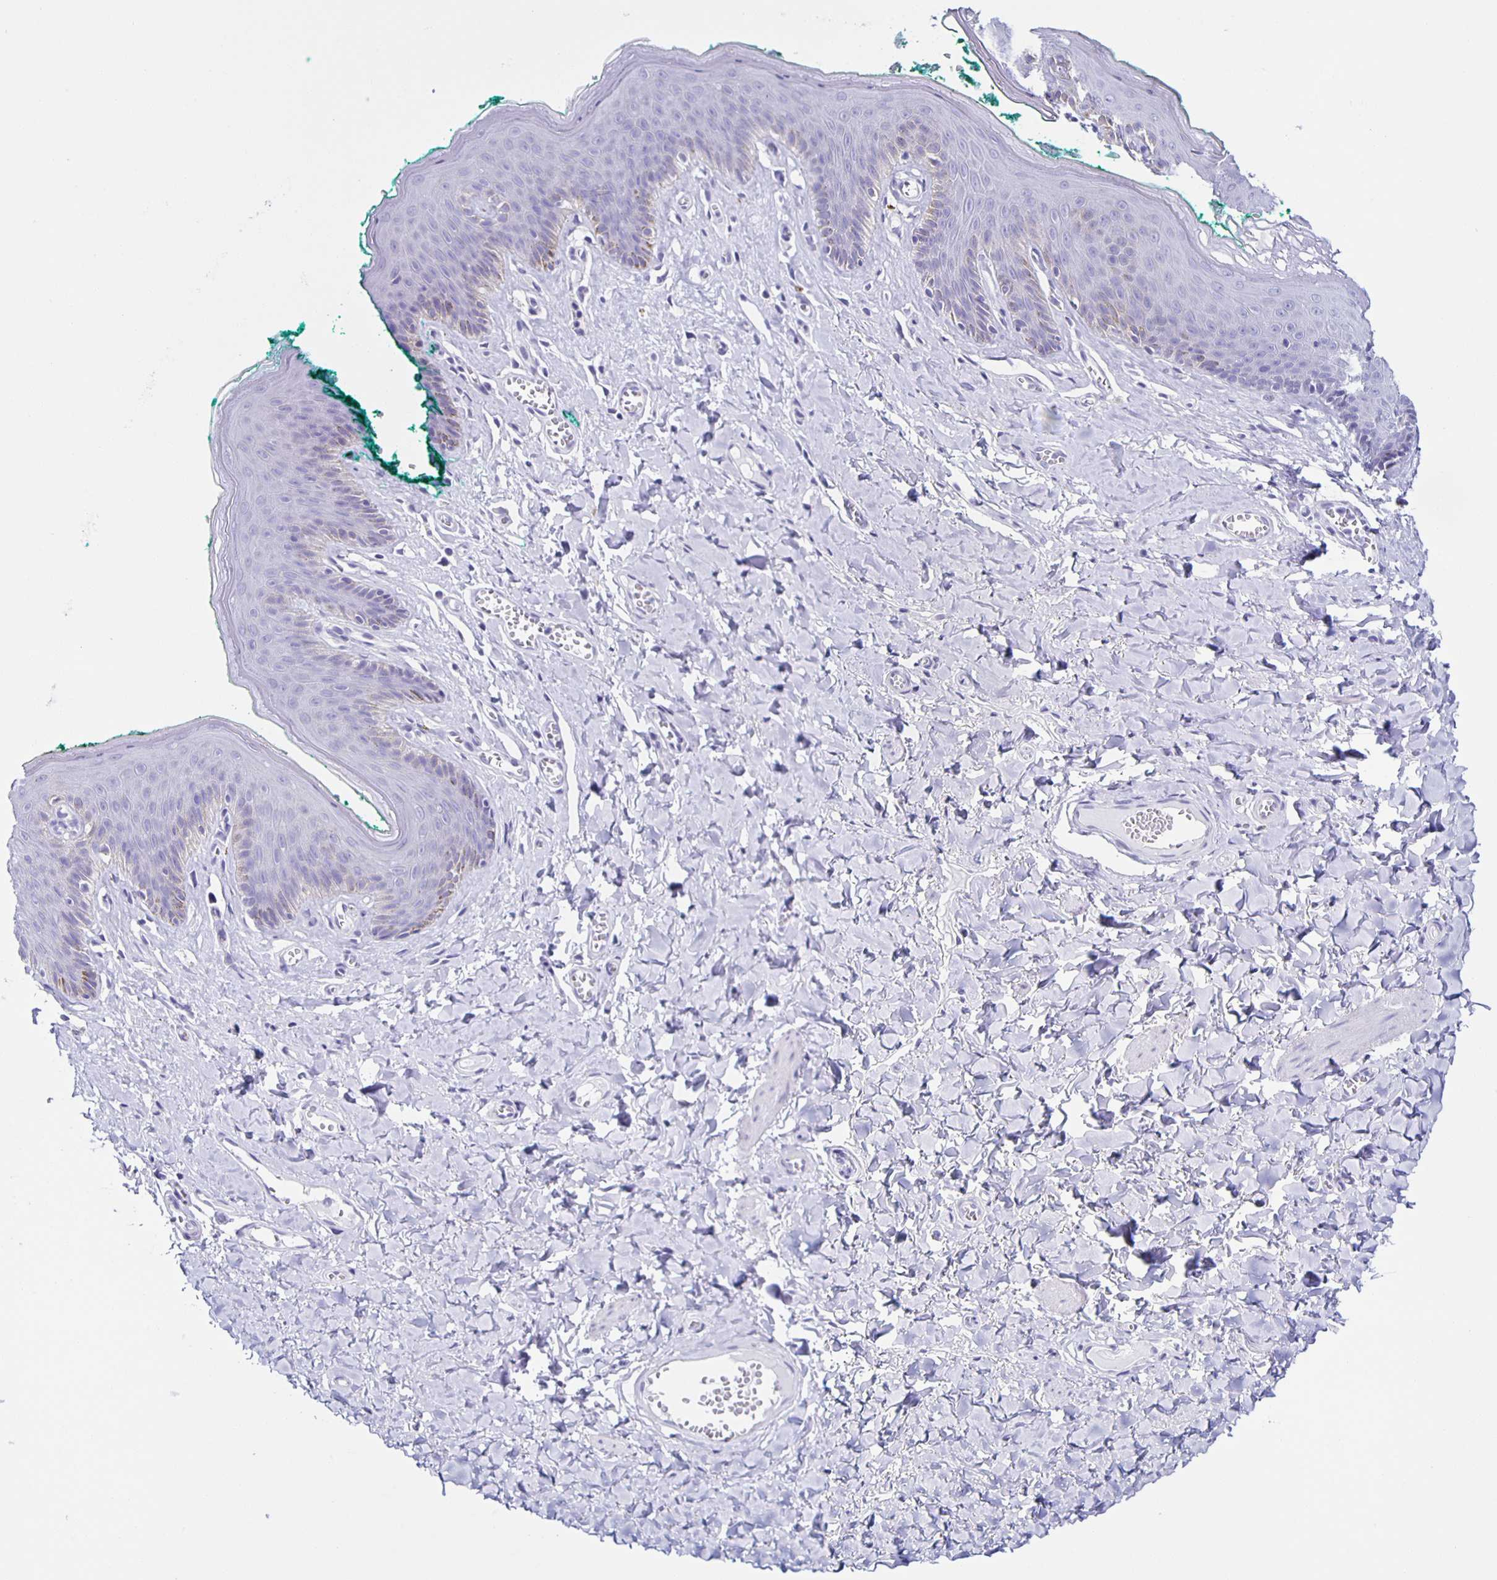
{"staining": {"intensity": "negative", "quantity": "none", "location": "none"}, "tissue": "skin", "cell_type": "Epidermal cells", "image_type": "normal", "snomed": [{"axis": "morphology", "description": "Normal tissue, NOS"}, {"axis": "topography", "description": "Vulva"}, {"axis": "topography", "description": "Peripheral nerve tissue"}], "caption": "The micrograph reveals no significant expression in epidermal cells of skin. (DAB (3,3'-diaminobenzidine) IHC visualized using brightfield microscopy, high magnification).", "gene": "AQP6", "patient": {"sex": "female", "age": 66}}